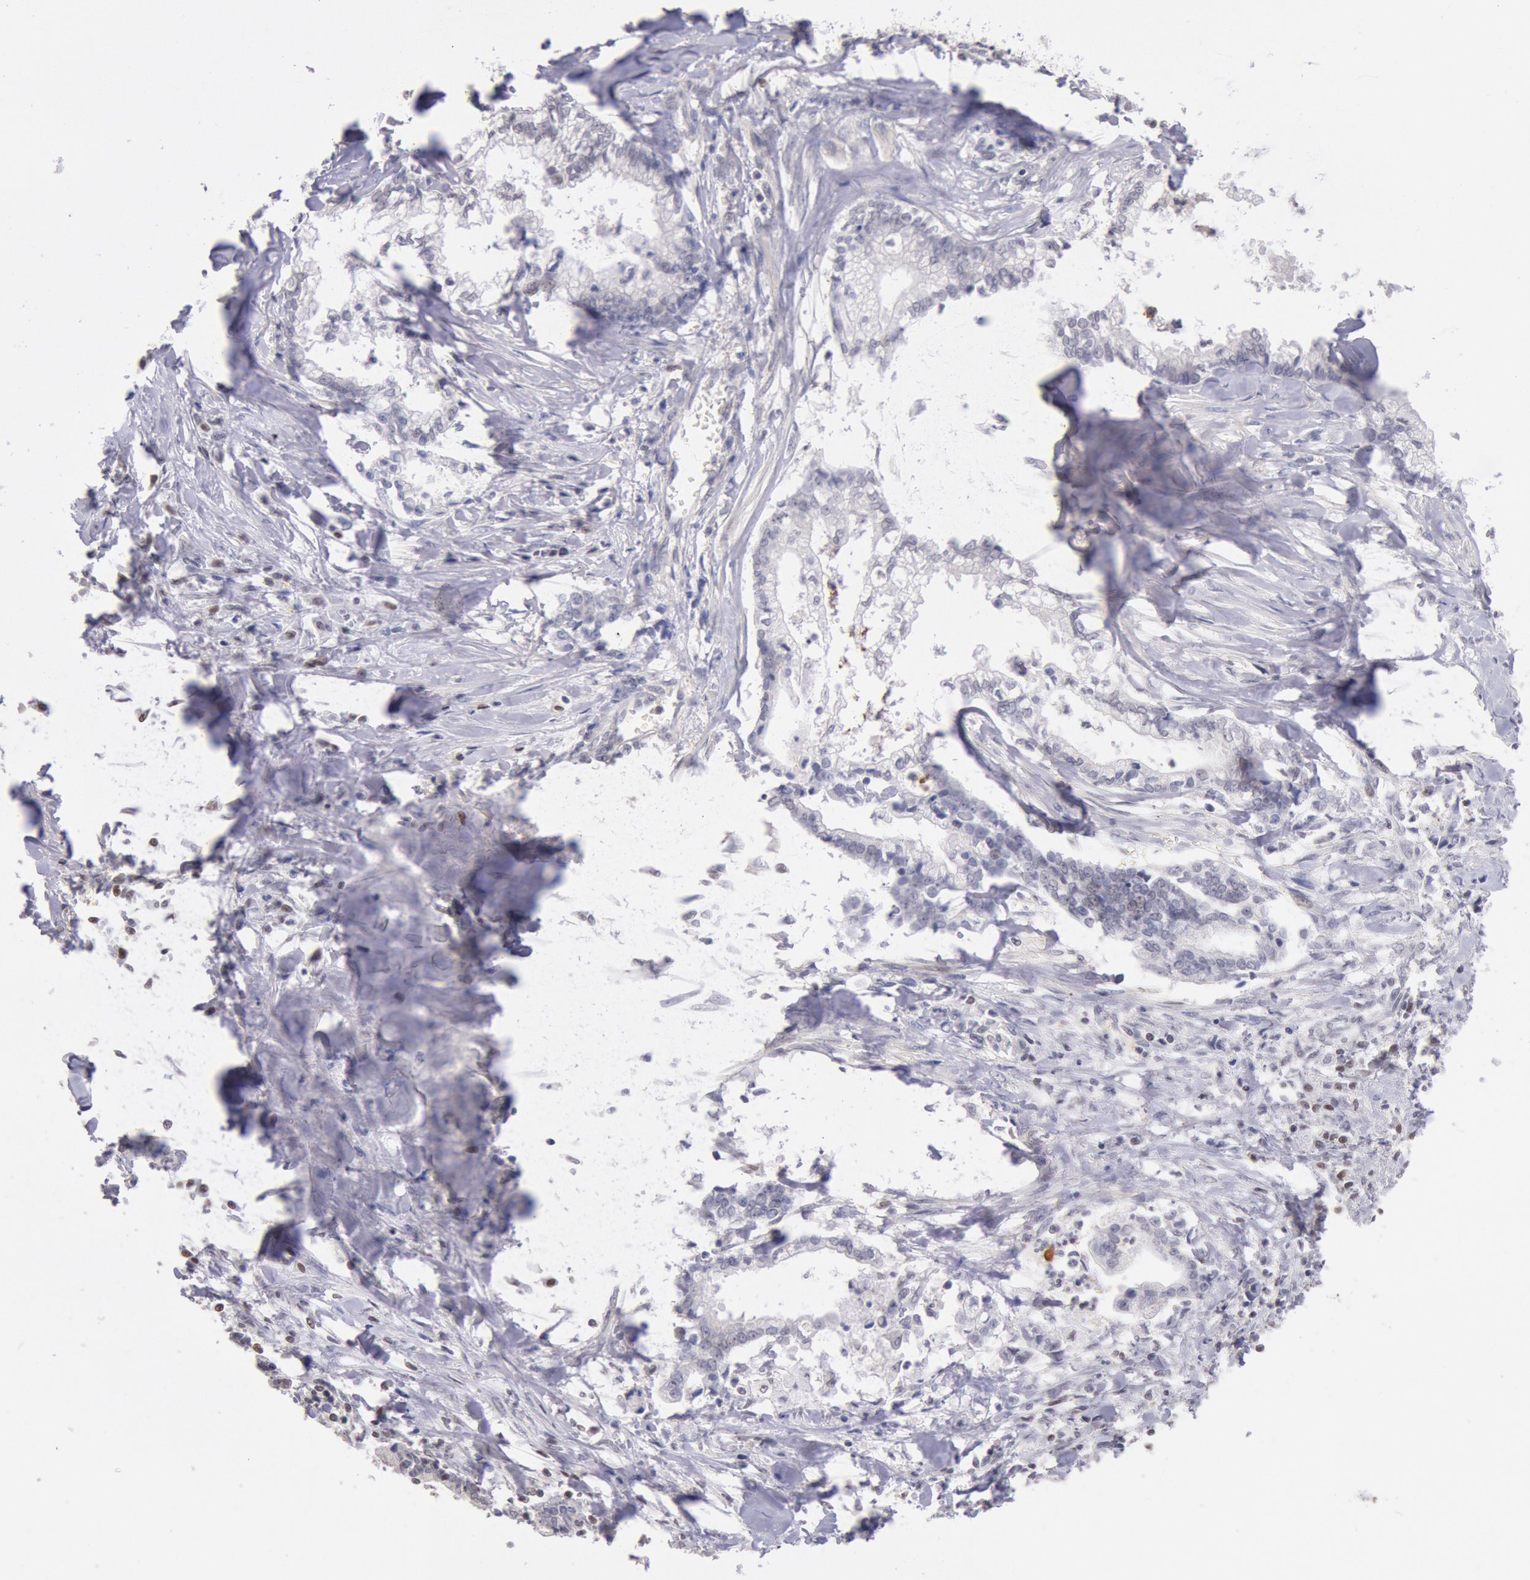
{"staining": {"intensity": "negative", "quantity": "none", "location": "none"}, "tissue": "liver cancer", "cell_type": "Tumor cells", "image_type": "cancer", "snomed": [{"axis": "morphology", "description": "Cholangiocarcinoma"}, {"axis": "topography", "description": "Liver"}], "caption": "Immunohistochemistry (IHC) of liver cholangiocarcinoma exhibits no expression in tumor cells.", "gene": "MYH7", "patient": {"sex": "male", "age": 57}}